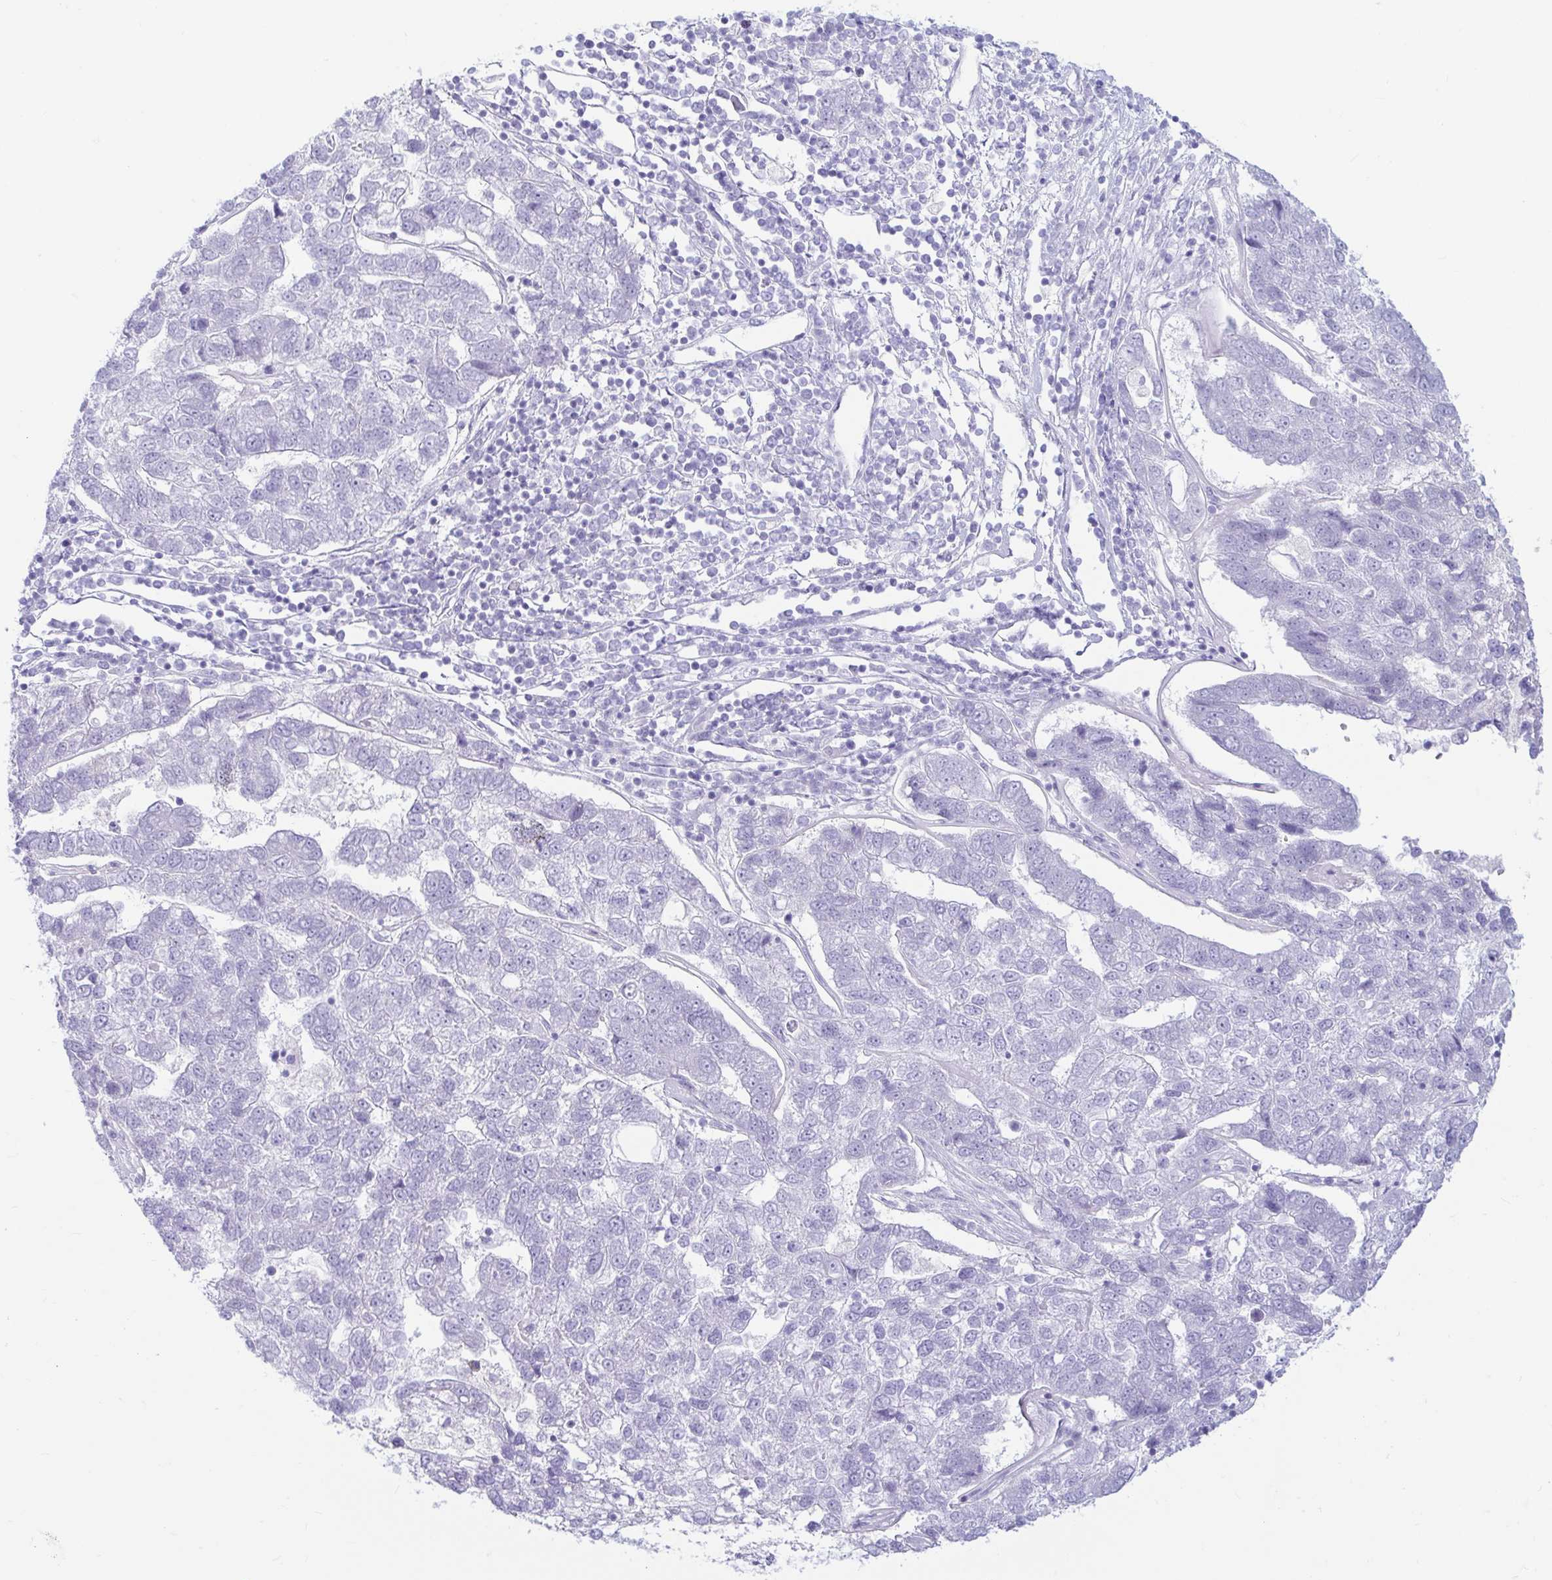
{"staining": {"intensity": "negative", "quantity": "none", "location": "none"}, "tissue": "pancreatic cancer", "cell_type": "Tumor cells", "image_type": "cancer", "snomed": [{"axis": "morphology", "description": "Adenocarcinoma, NOS"}, {"axis": "topography", "description": "Pancreas"}], "caption": "An immunohistochemistry image of pancreatic cancer is shown. There is no staining in tumor cells of pancreatic cancer.", "gene": "ERICH6", "patient": {"sex": "female", "age": 61}}